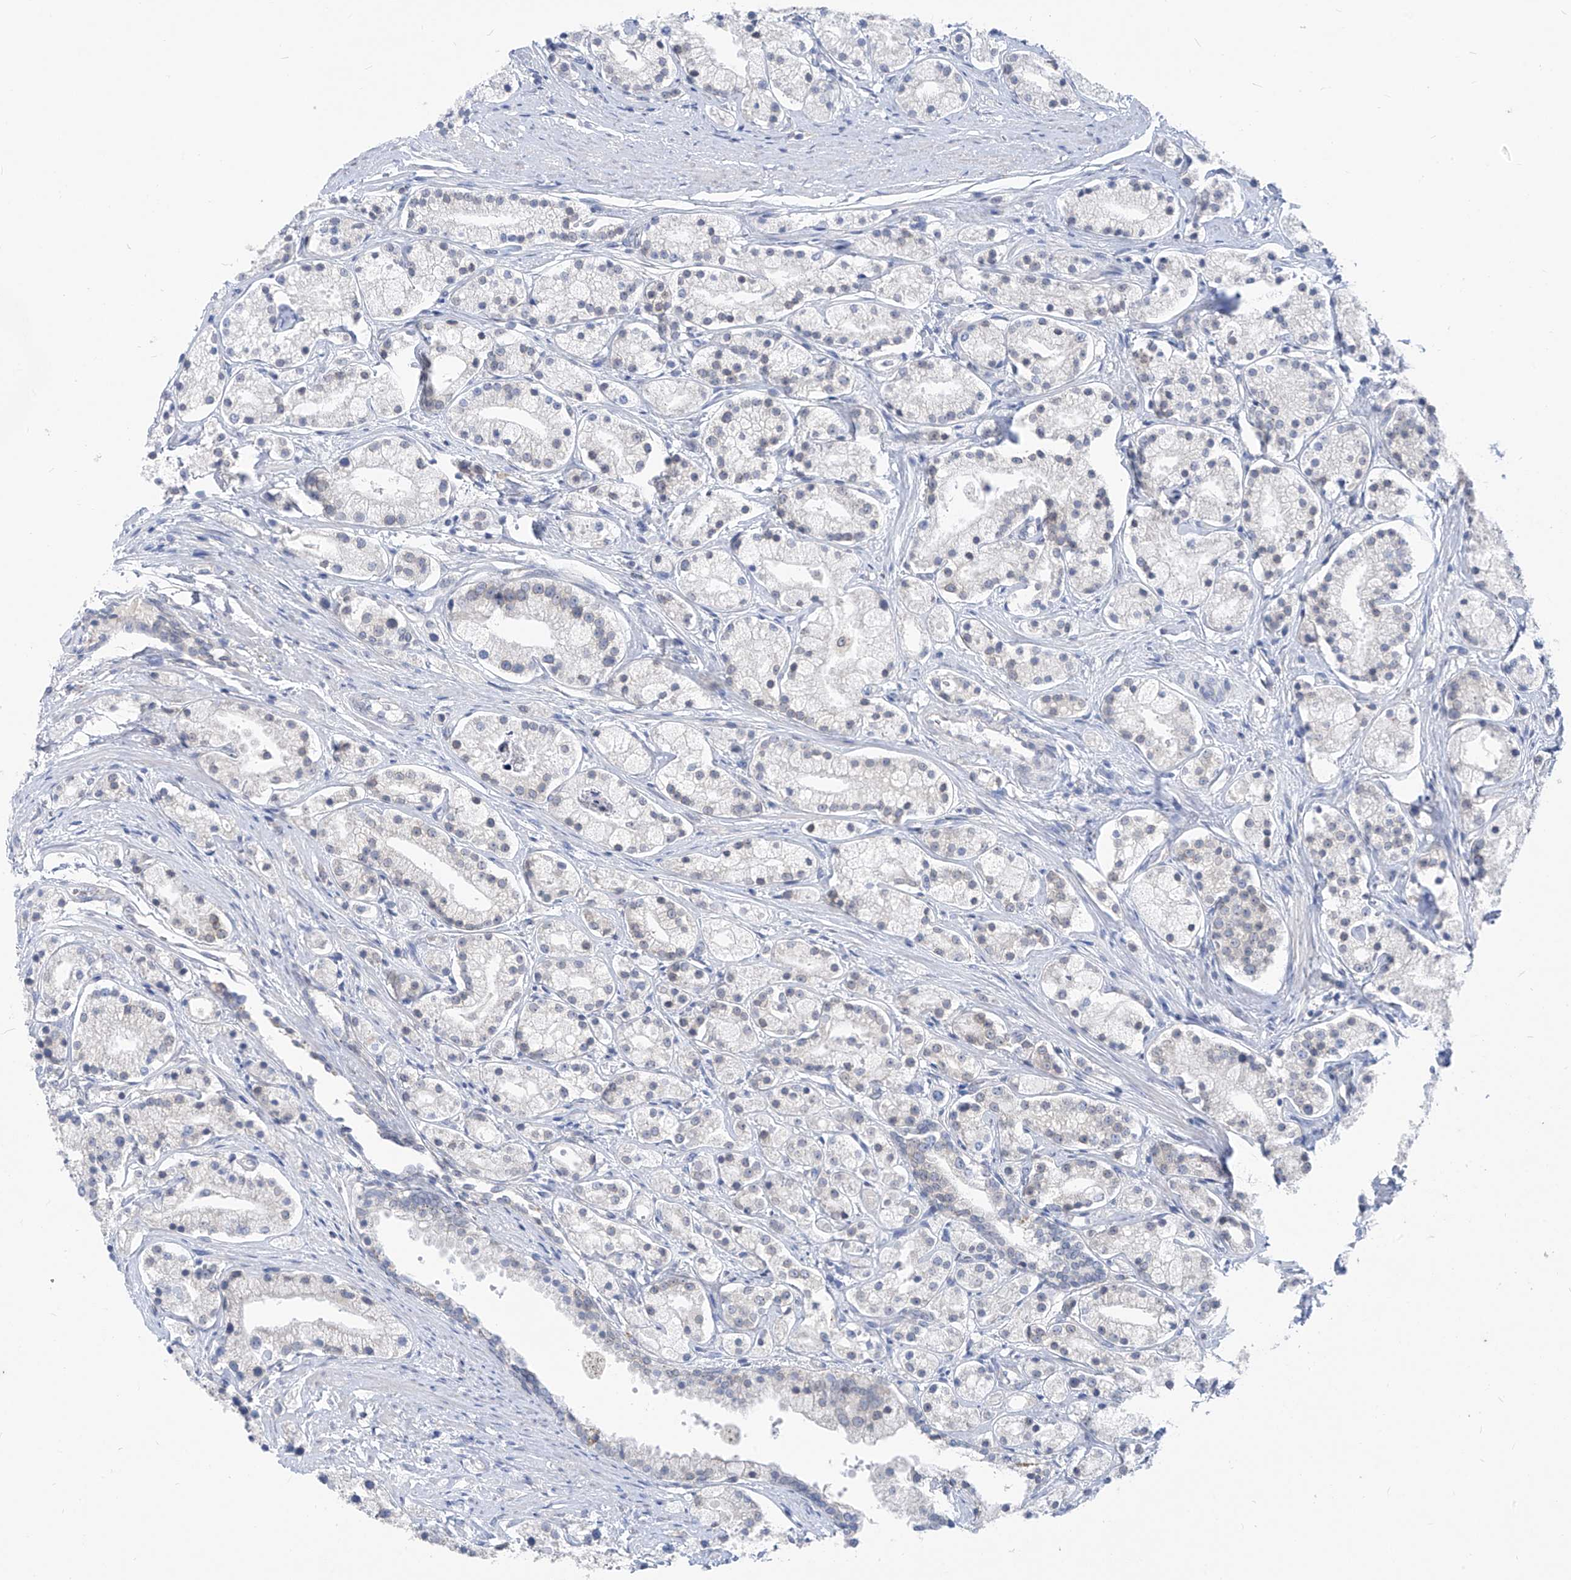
{"staining": {"intensity": "negative", "quantity": "none", "location": "none"}, "tissue": "prostate cancer", "cell_type": "Tumor cells", "image_type": "cancer", "snomed": [{"axis": "morphology", "description": "Adenocarcinoma, High grade"}, {"axis": "topography", "description": "Prostate"}], "caption": "Human prostate high-grade adenocarcinoma stained for a protein using immunohistochemistry (IHC) displays no staining in tumor cells.", "gene": "KRTAP25-1", "patient": {"sex": "male", "age": 69}}